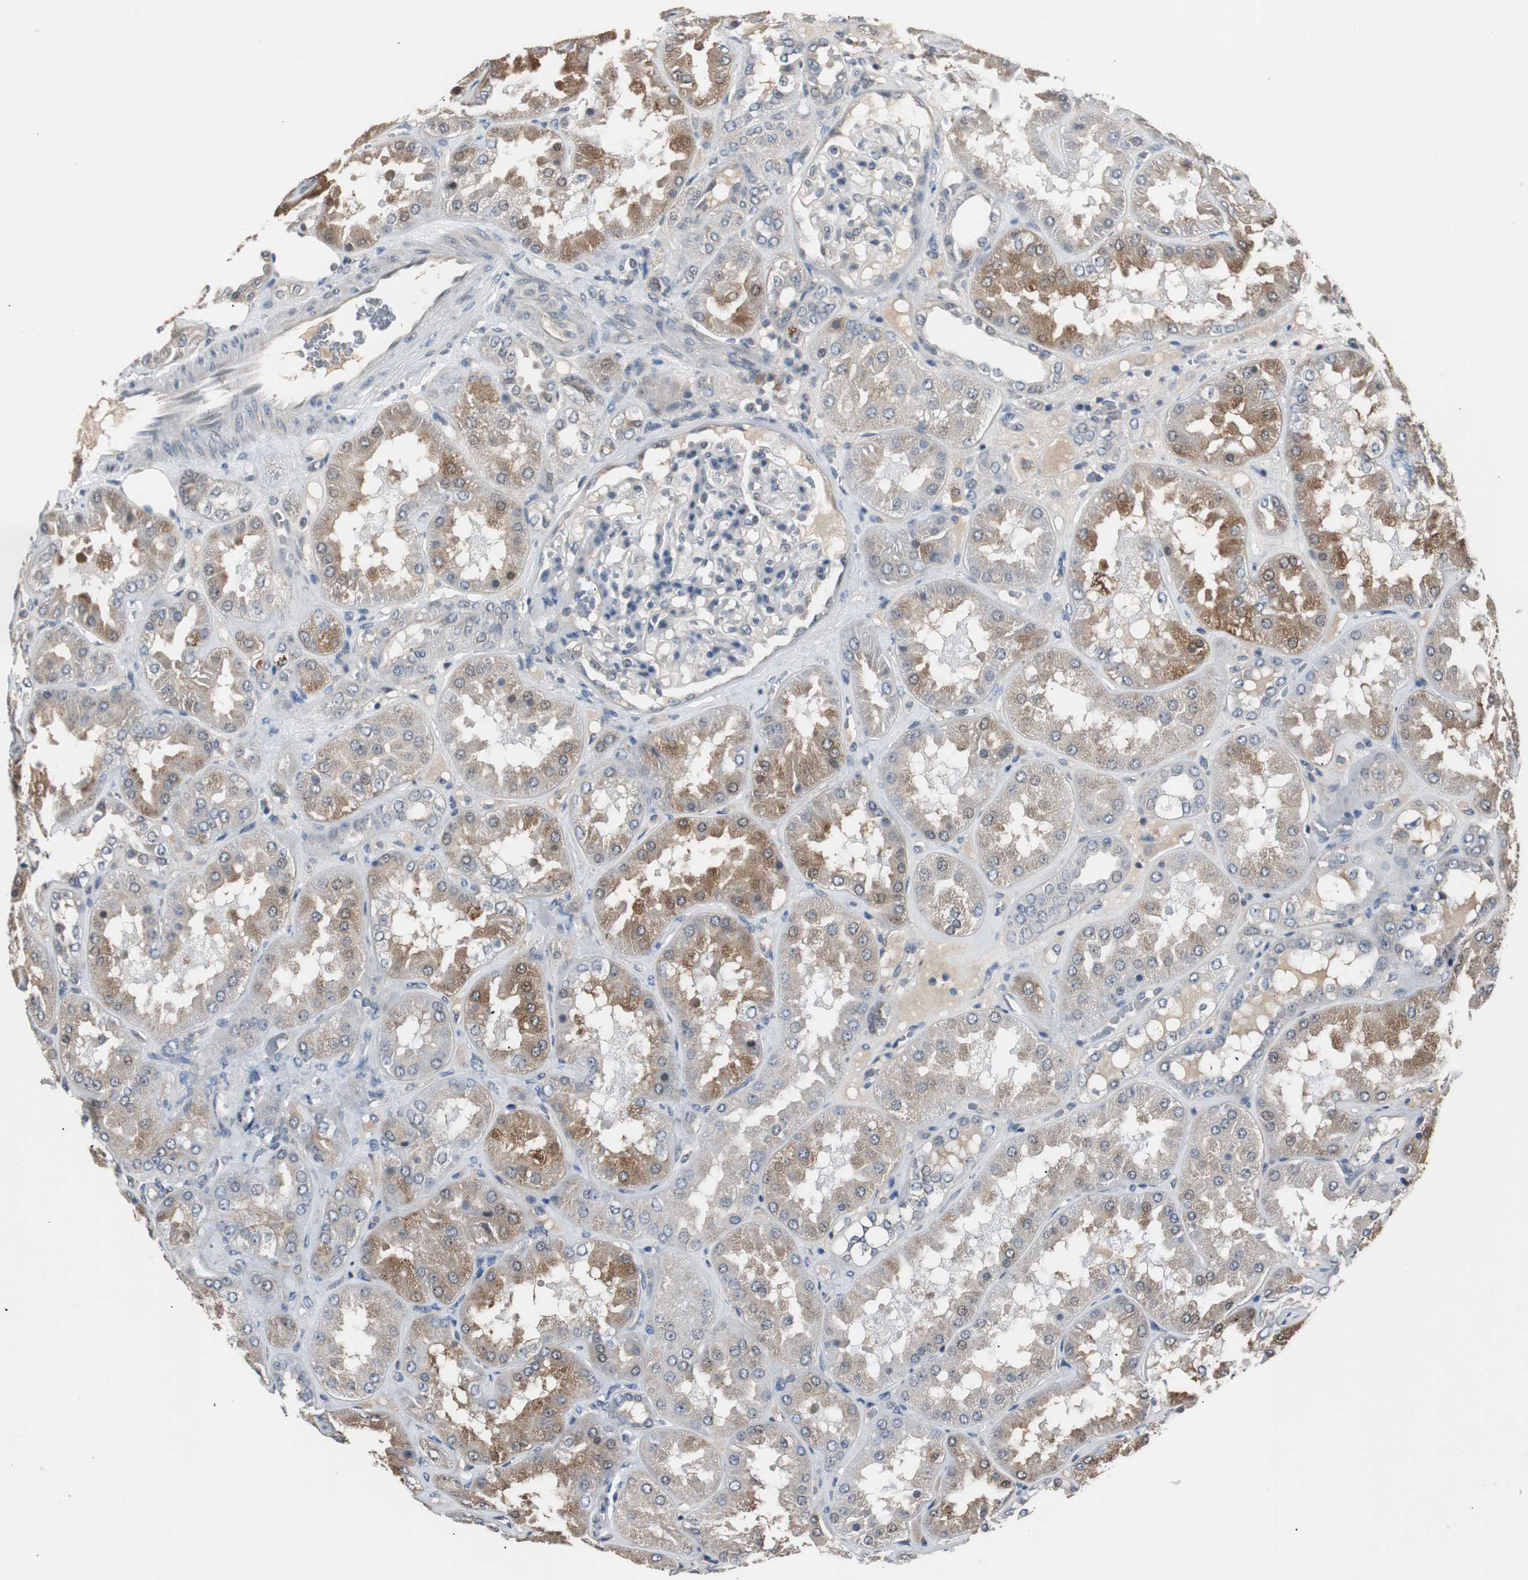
{"staining": {"intensity": "weak", "quantity": "25%-75%", "location": "cytoplasmic/membranous"}, "tissue": "kidney", "cell_type": "Cells in glomeruli", "image_type": "normal", "snomed": [{"axis": "morphology", "description": "Normal tissue, NOS"}, {"axis": "topography", "description": "Kidney"}], "caption": "IHC image of benign kidney stained for a protein (brown), which shows low levels of weak cytoplasmic/membranous expression in about 25%-75% of cells in glomeruli.", "gene": "ZMPSTE24", "patient": {"sex": "female", "age": 56}}